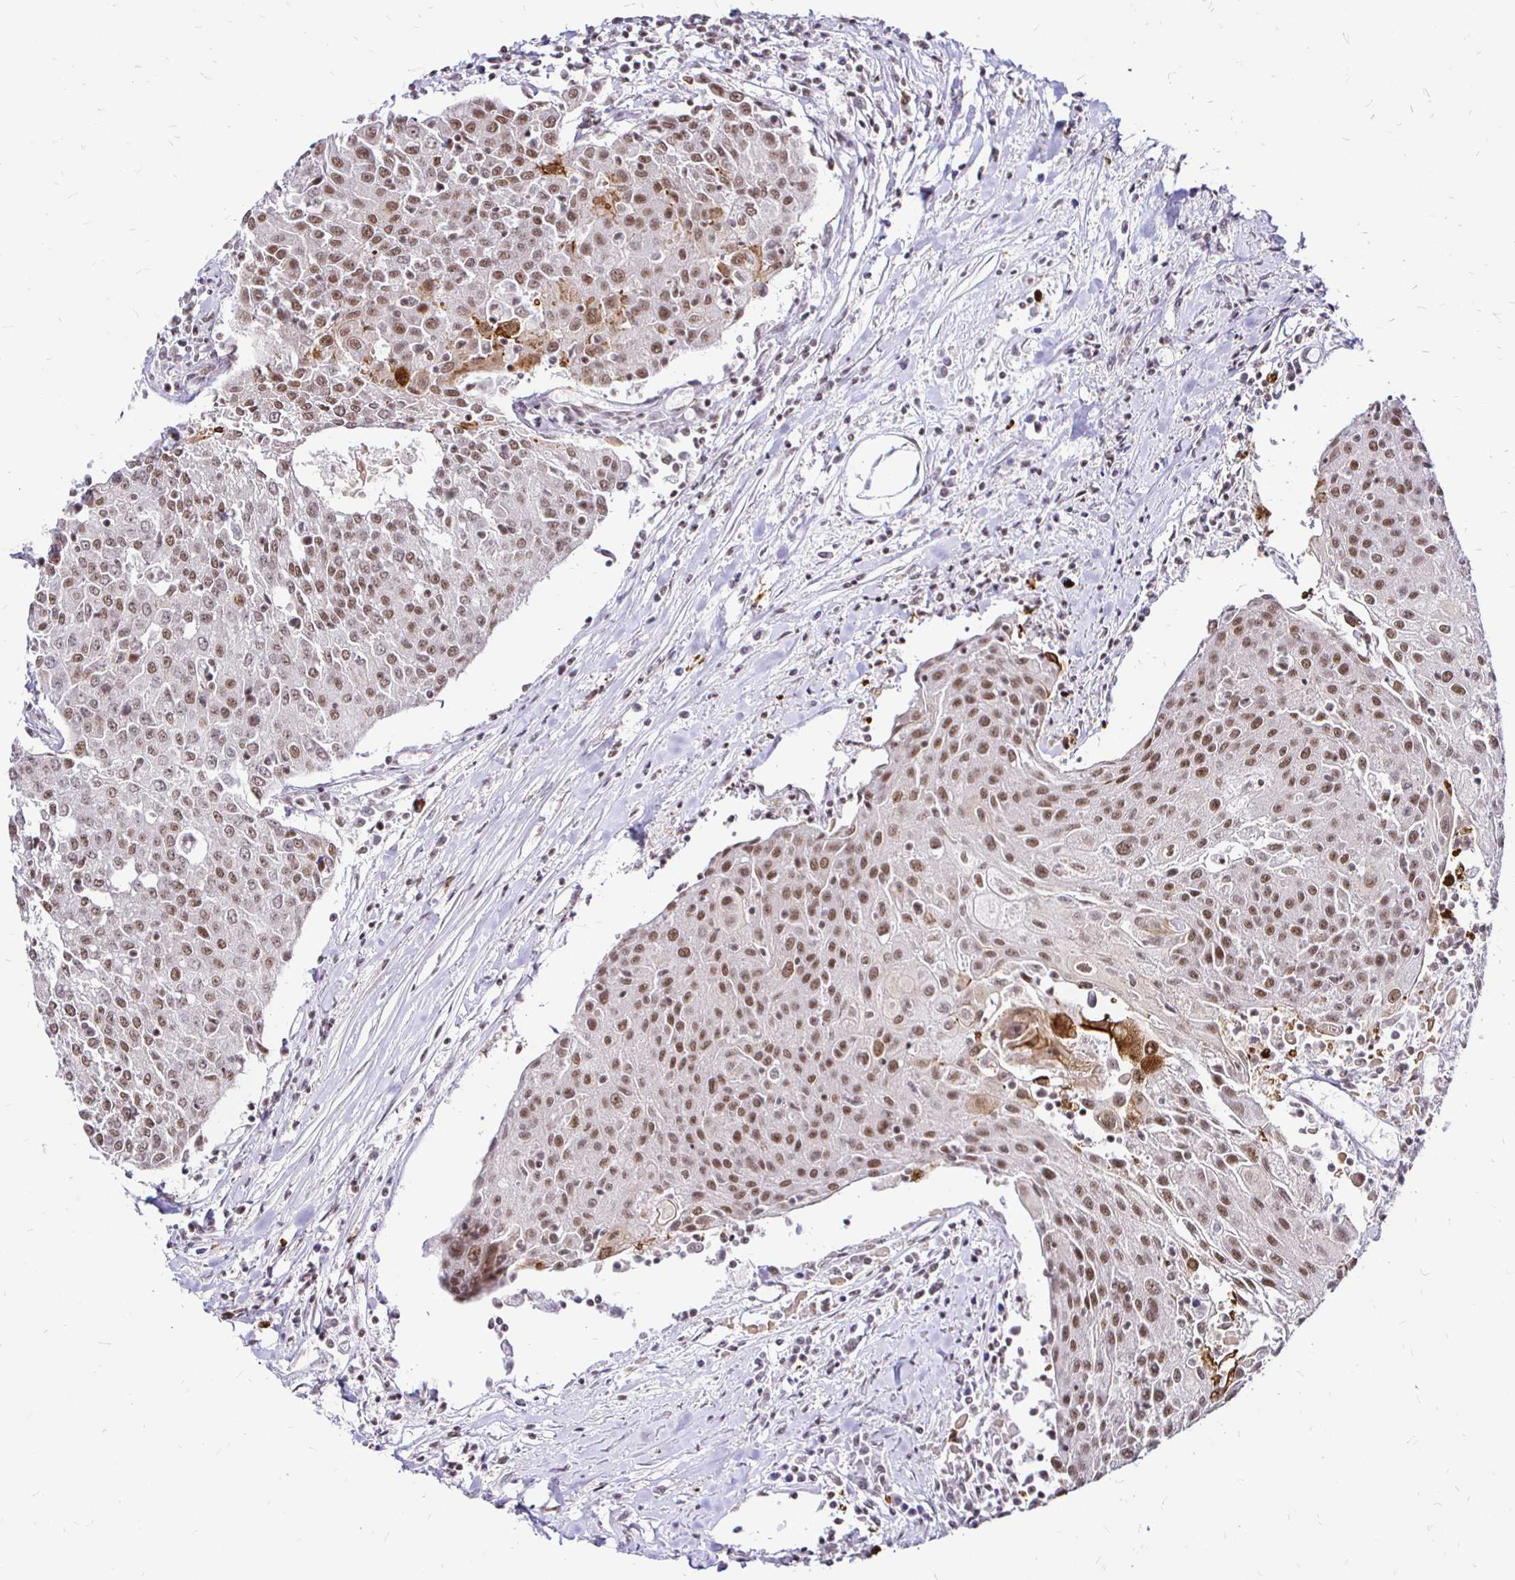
{"staining": {"intensity": "moderate", "quantity": ">75%", "location": "nuclear"}, "tissue": "urothelial cancer", "cell_type": "Tumor cells", "image_type": "cancer", "snomed": [{"axis": "morphology", "description": "Urothelial carcinoma, High grade"}, {"axis": "topography", "description": "Urinary bladder"}], "caption": "An image showing moderate nuclear expression in about >75% of tumor cells in urothelial cancer, as visualized by brown immunohistochemical staining.", "gene": "SIN3A", "patient": {"sex": "female", "age": 85}}